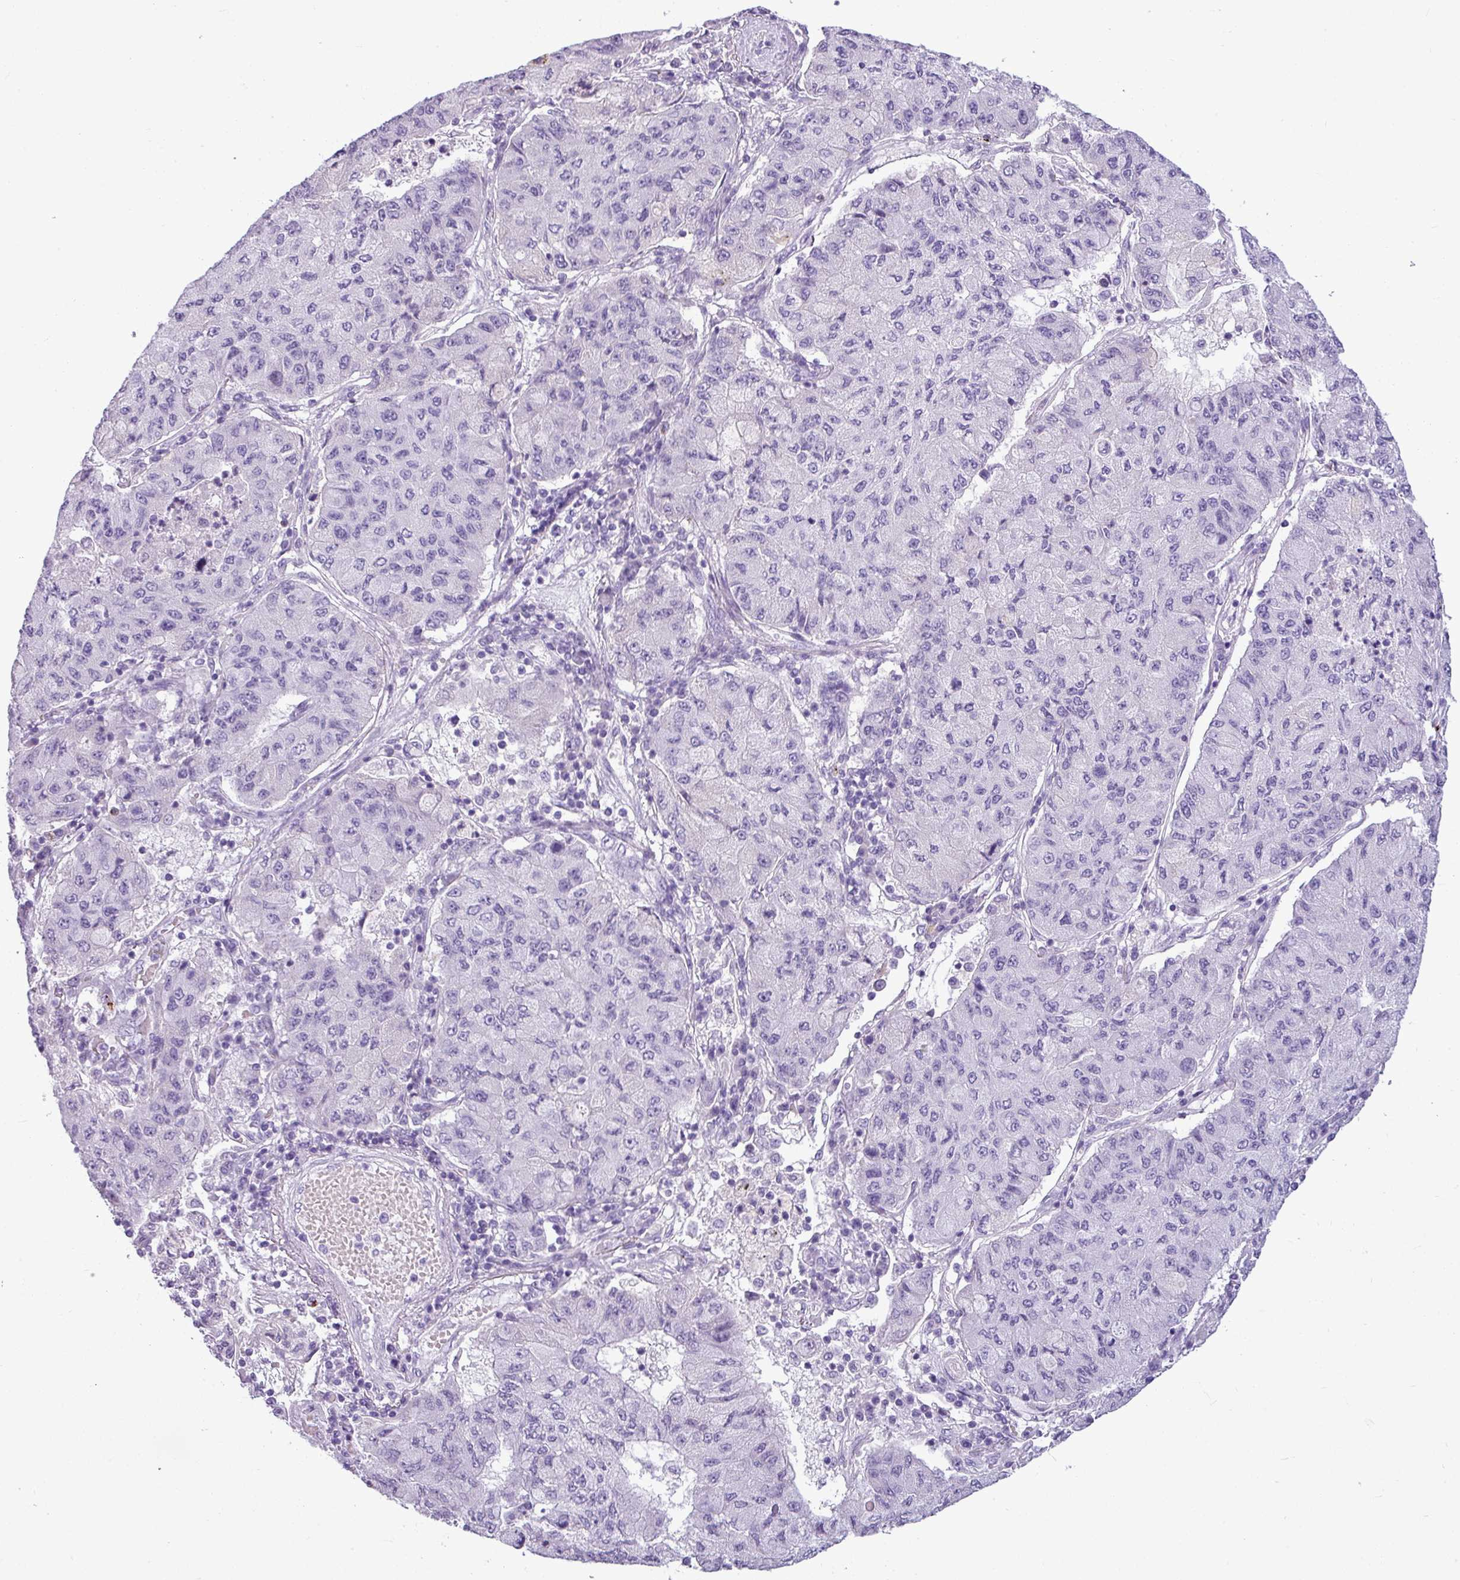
{"staining": {"intensity": "negative", "quantity": "none", "location": "none"}, "tissue": "lung cancer", "cell_type": "Tumor cells", "image_type": "cancer", "snomed": [{"axis": "morphology", "description": "Squamous cell carcinoma, NOS"}, {"axis": "topography", "description": "Lung"}], "caption": "IHC histopathology image of human lung squamous cell carcinoma stained for a protein (brown), which reveals no positivity in tumor cells. Brightfield microscopy of immunohistochemistry (IHC) stained with DAB (3,3'-diaminobenzidine) (brown) and hematoxylin (blue), captured at high magnification.", "gene": "IL17A", "patient": {"sex": "male", "age": 74}}